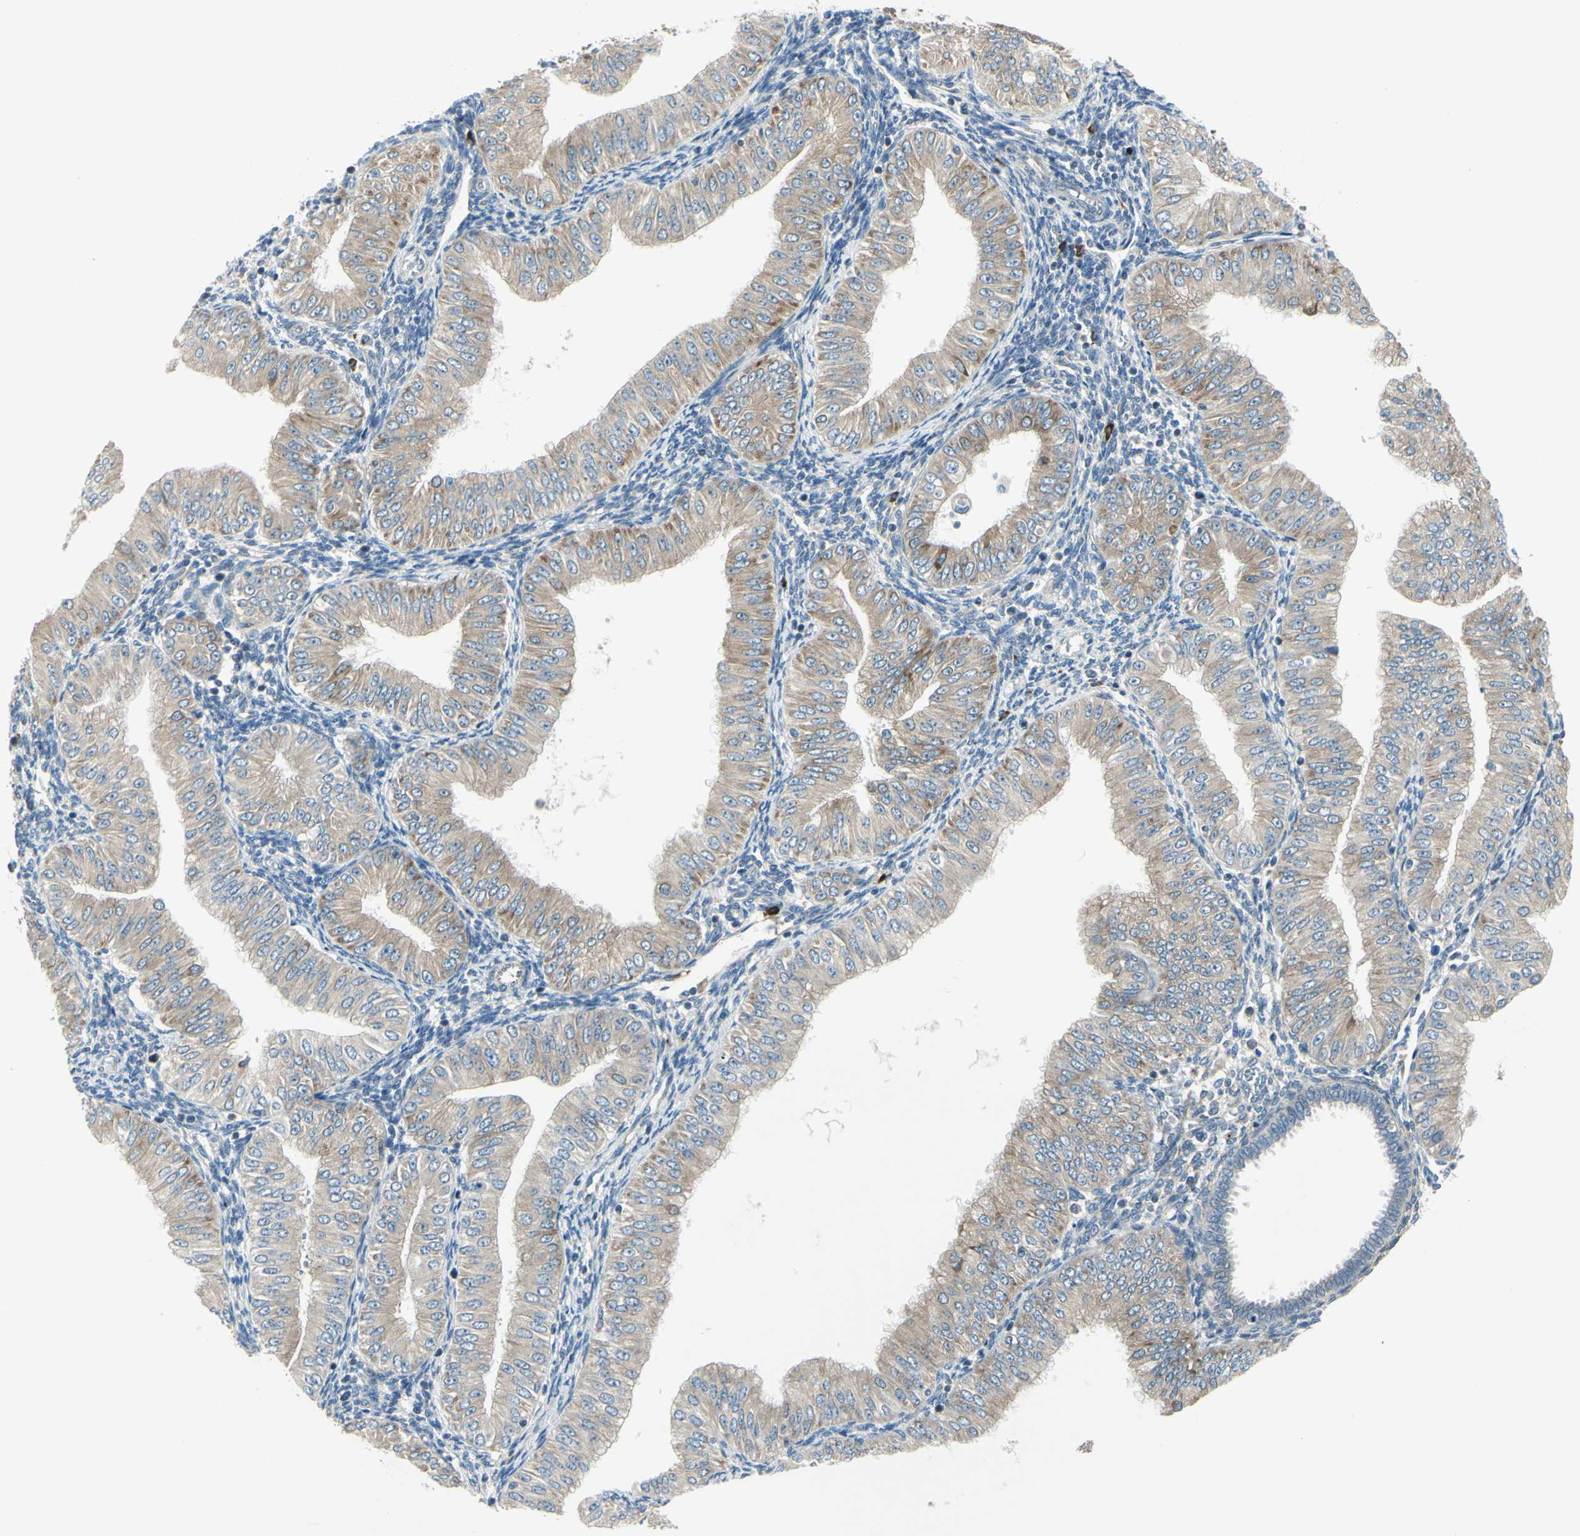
{"staining": {"intensity": "weak", "quantity": ">75%", "location": "cytoplasmic/membranous"}, "tissue": "endometrial cancer", "cell_type": "Tumor cells", "image_type": "cancer", "snomed": [{"axis": "morphology", "description": "Normal tissue, NOS"}, {"axis": "morphology", "description": "Adenocarcinoma, NOS"}, {"axis": "topography", "description": "Endometrium"}], "caption": "IHC photomicrograph of neoplastic tissue: endometrial cancer stained using immunohistochemistry (IHC) exhibits low levels of weak protein expression localized specifically in the cytoplasmic/membranous of tumor cells, appearing as a cytoplasmic/membranous brown color.", "gene": "SELENOS", "patient": {"sex": "female", "age": 53}}